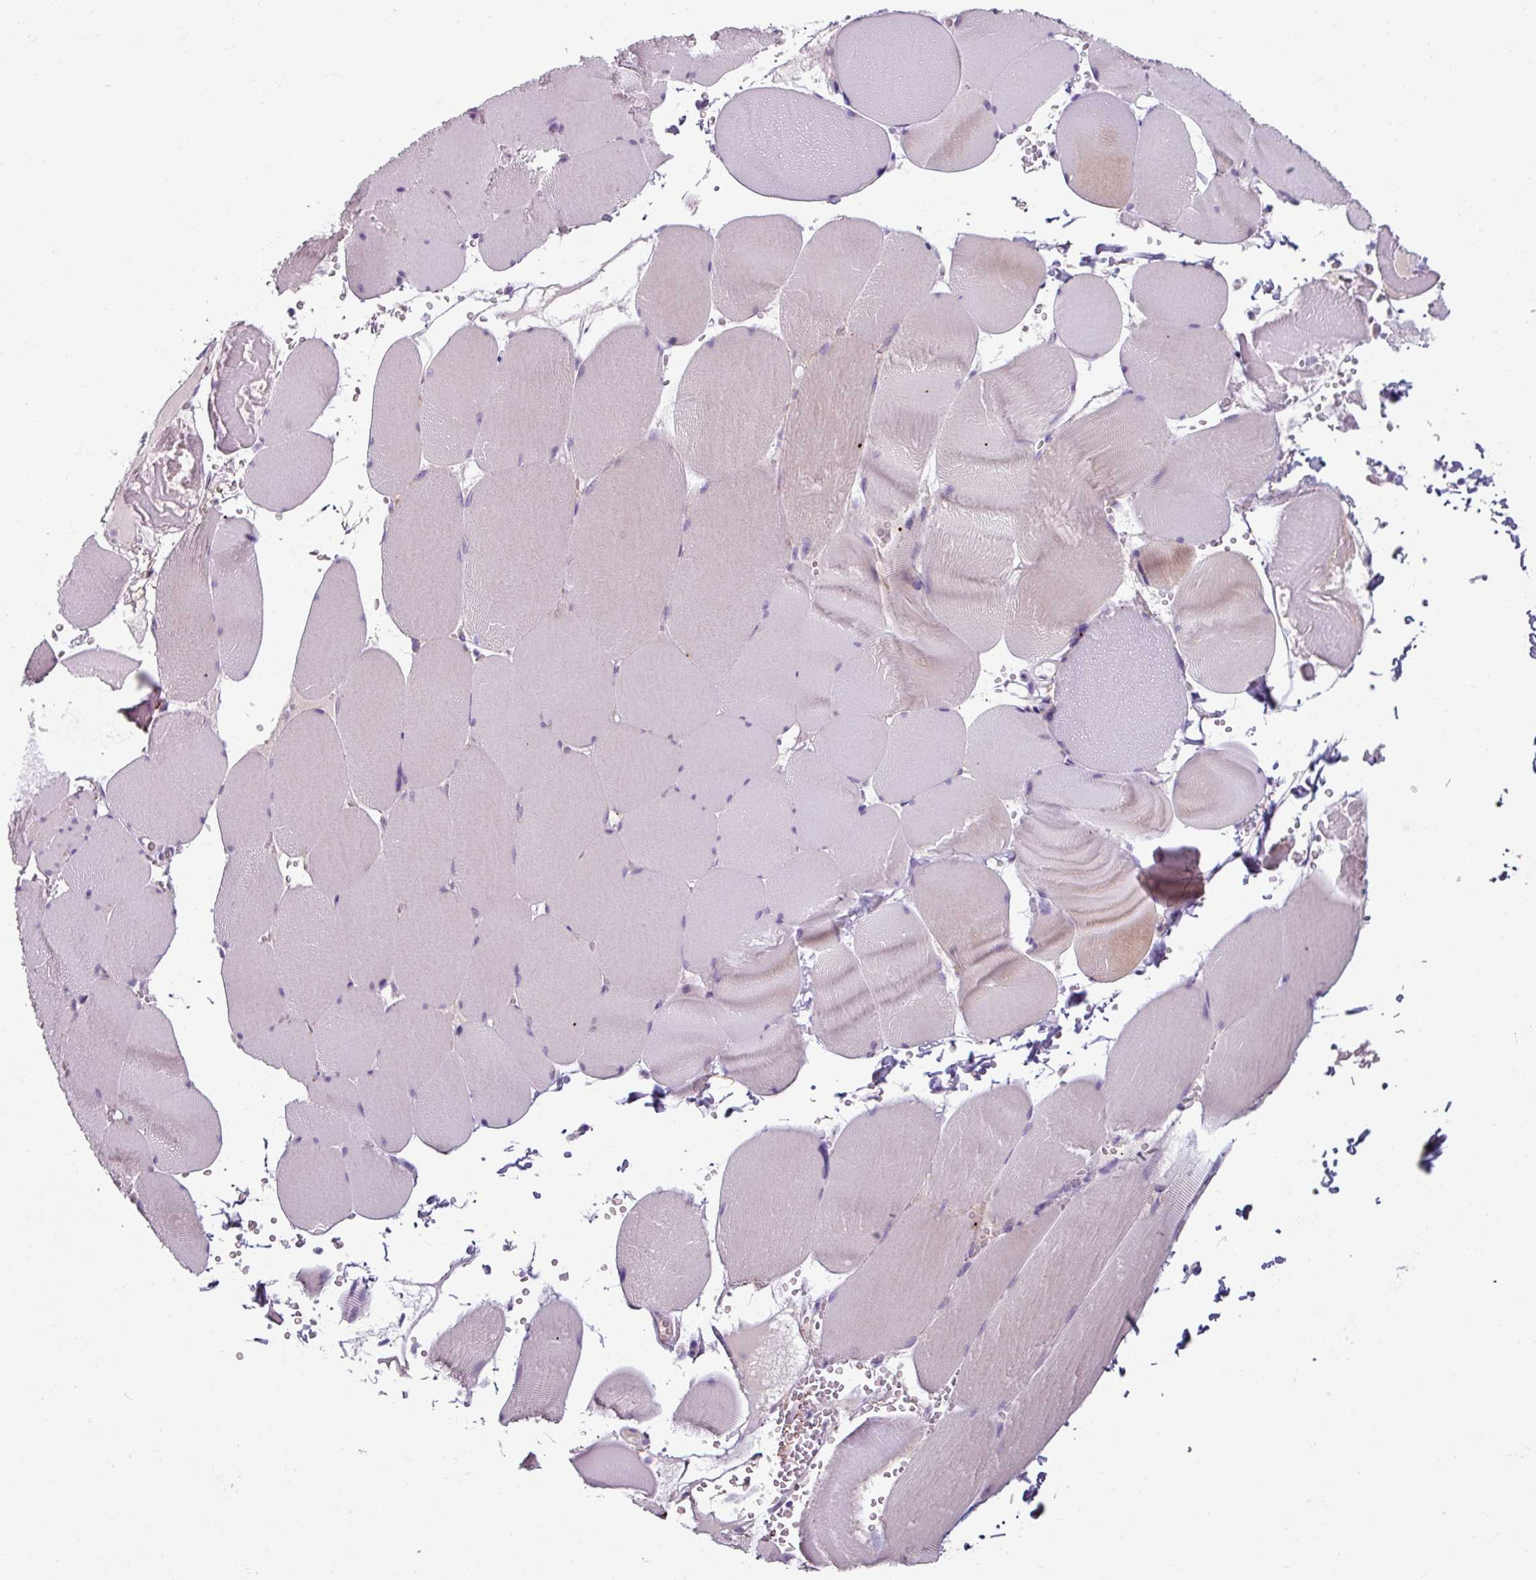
{"staining": {"intensity": "weak", "quantity": "<25%", "location": "cytoplasmic/membranous"}, "tissue": "skeletal muscle", "cell_type": "Myocytes", "image_type": "normal", "snomed": [{"axis": "morphology", "description": "Normal tissue, NOS"}, {"axis": "topography", "description": "Skeletal muscle"}, {"axis": "topography", "description": "Head-Neck"}], "caption": "Unremarkable skeletal muscle was stained to show a protein in brown. There is no significant positivity in myocytes. Brightfield microscopy of immunohistochemistry (IHC) stained with DAB (3,3'-diaminobenzidine) (brown) and hematoxylin (blue), captured at high magnification.", "gene": "SMIM11", "patient": {"sex": "male", "age": 66}}